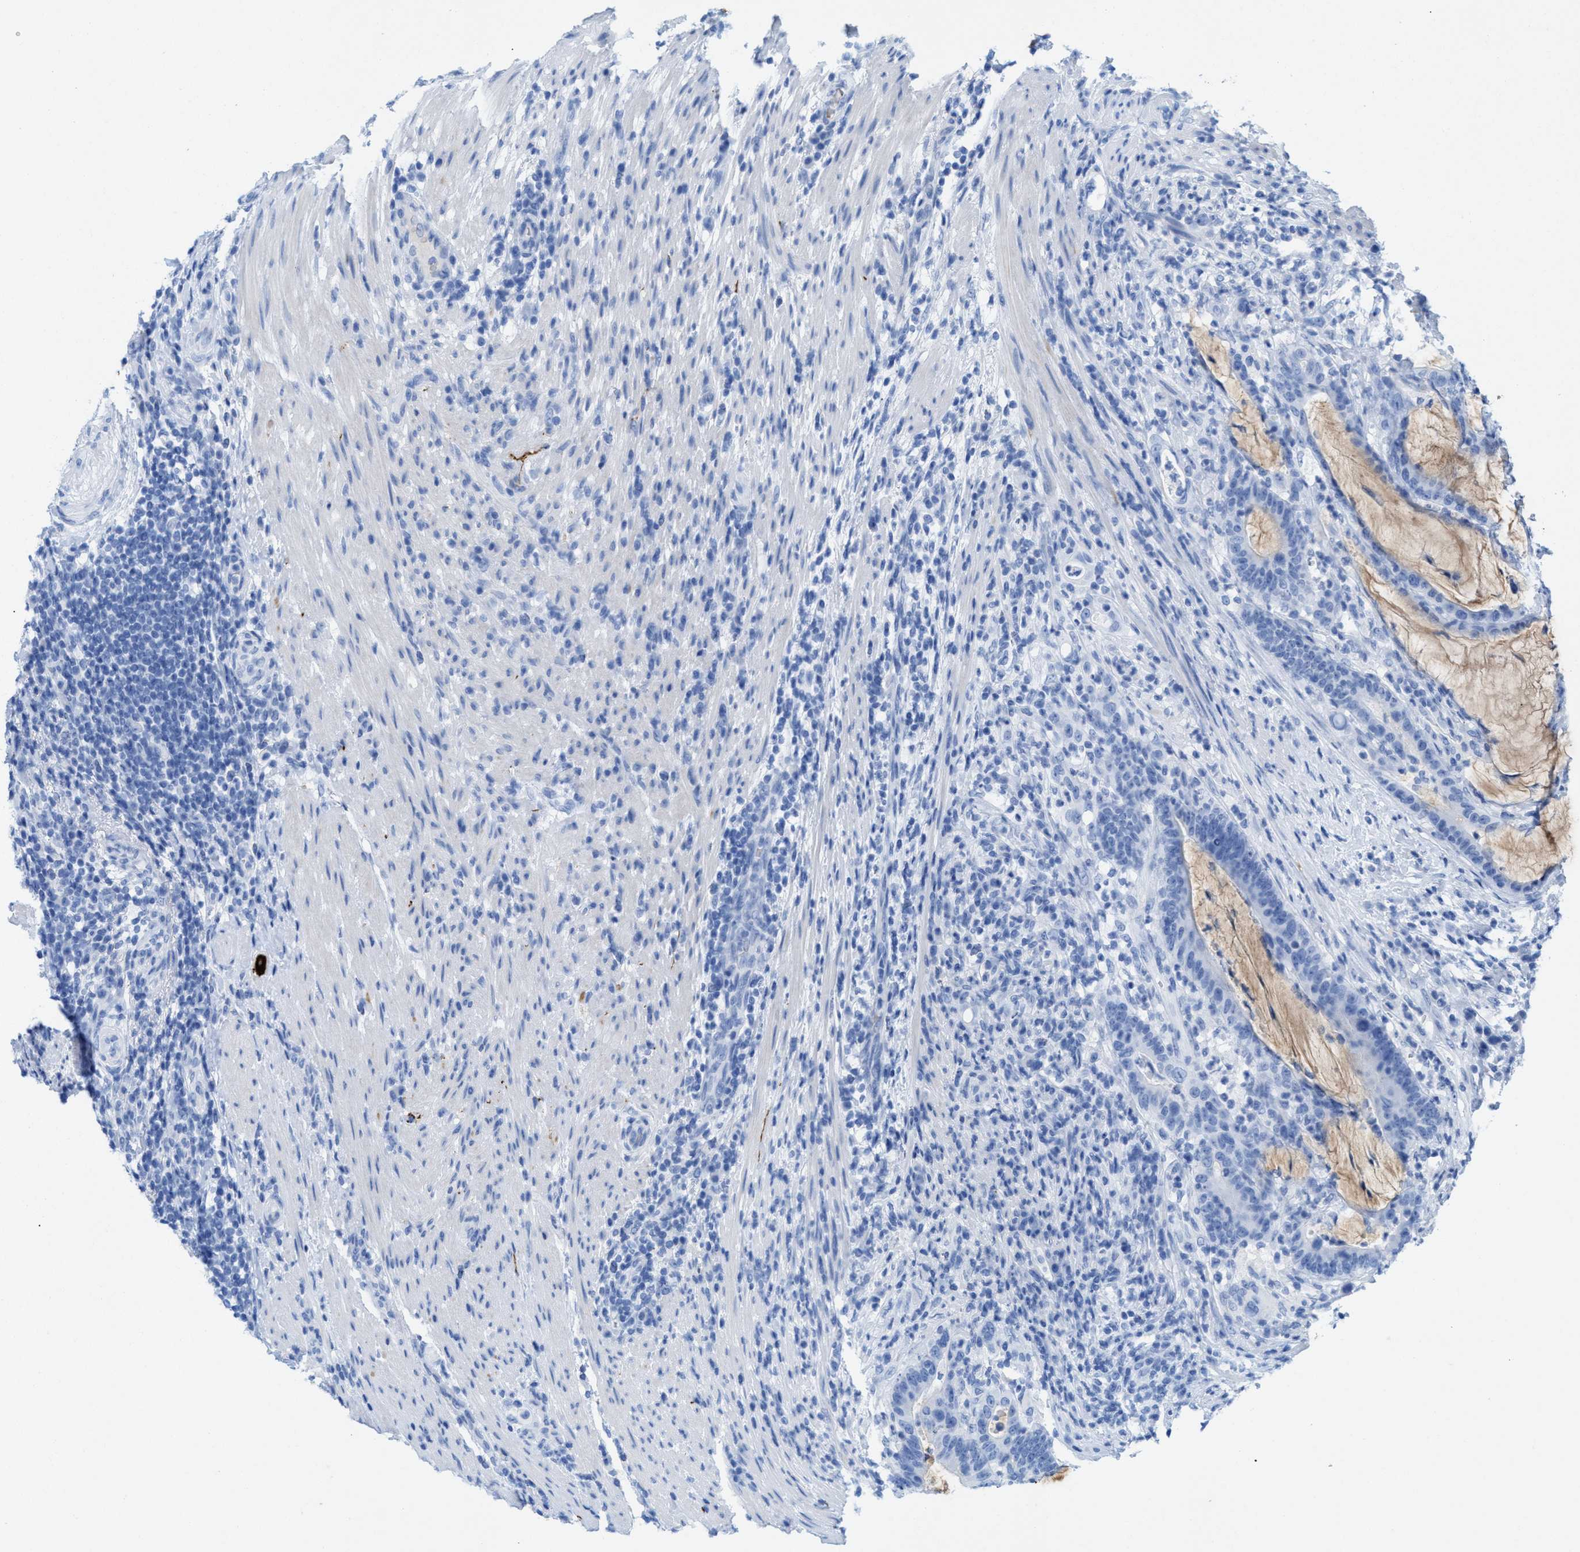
{"staining": {"intensity": "negative", "quantity": "none", "location": "none"}, "tissue": "colorectal cancer", "cell_type": "Tumor cells", "image_type": "cancer", "snomed": [{"axis": "morphology", "description": "Adenocarcinoma, NOS"}, {"axis": "topography", "description": "Colon"}], "caption": "Immunohistochemistry (IHC) of colorectal adenocarcinoma demonstrates no staining in tumor cells. Nuclei are stained in blue.", "gene": "ANKFN1", "patient": {"sex": "female", "age": 66}}